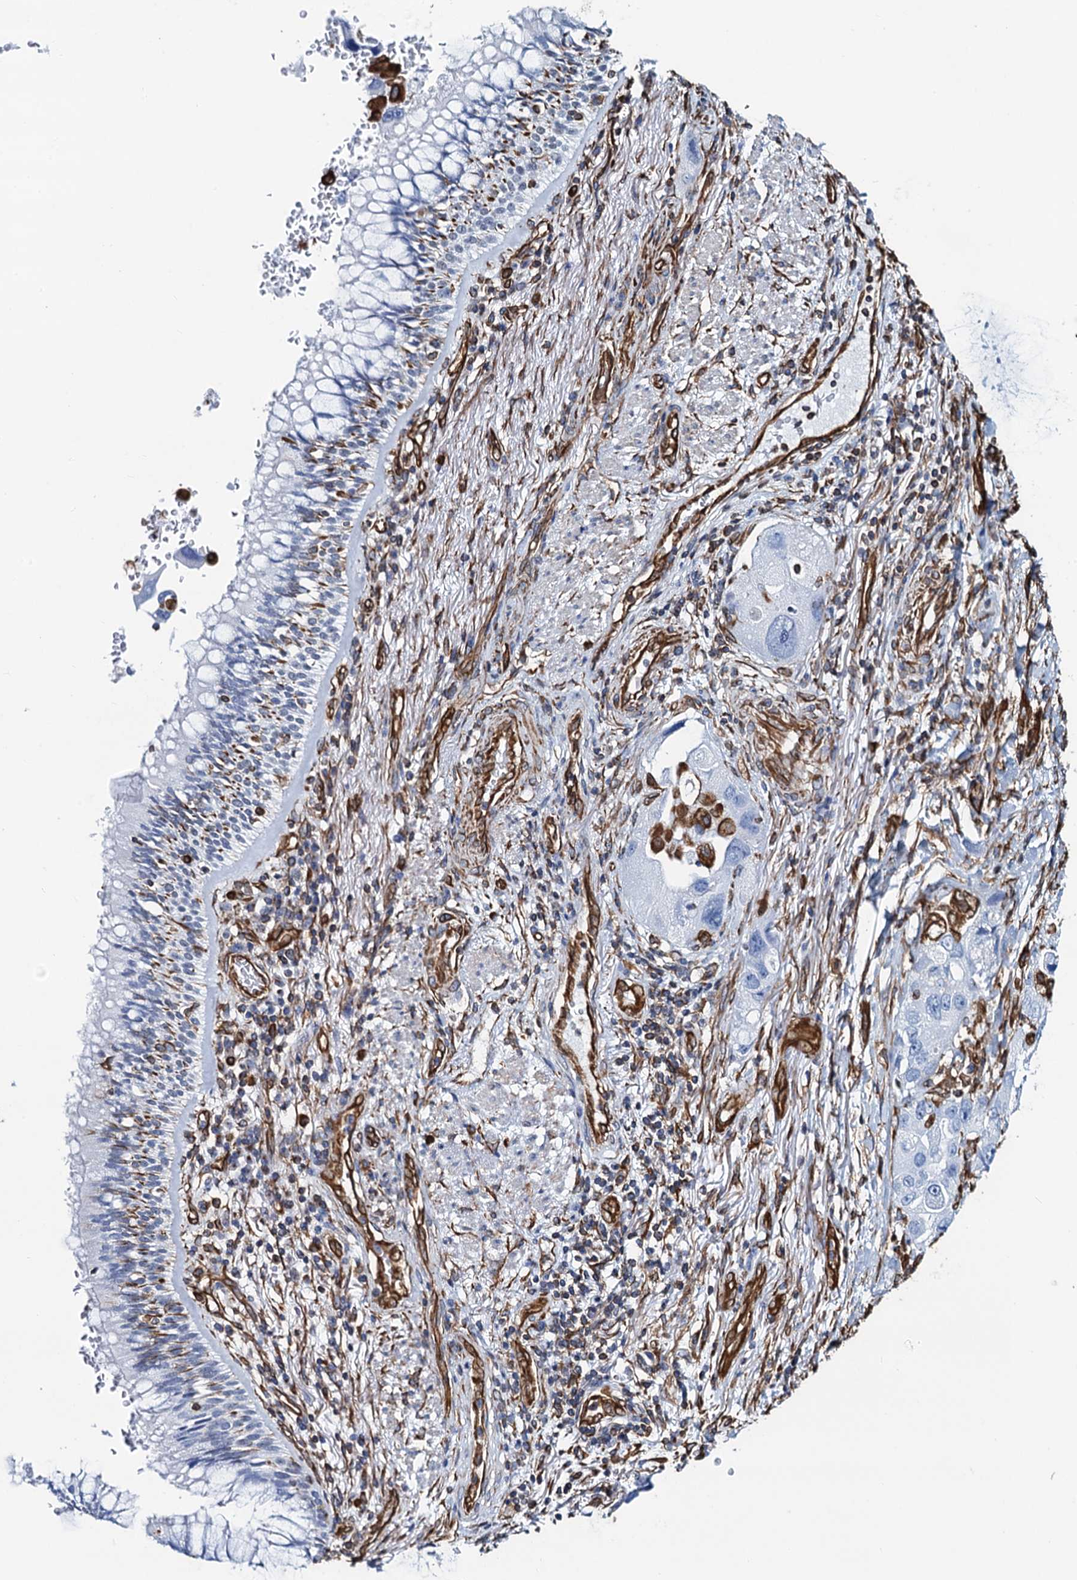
{"staining": {"intensity": "negative", "quantity": "none", "location": "none"}, "tissue": "lung cancer", "cell_type": "Tumor cells", "image_type": "cancer", "snomed": [{"axis": "morphology", "description": "Adenocarcinoma, NOS"}, {"axis": "topography", "description": "Lung"}], "caption": "The immunohistochemistry (IHC) micrograph has no significant expression in tumor cells of adenocarcinoma (lung) tissue.", "gene": "PGM2", "patient": {"sex": "female", "age": 54}}